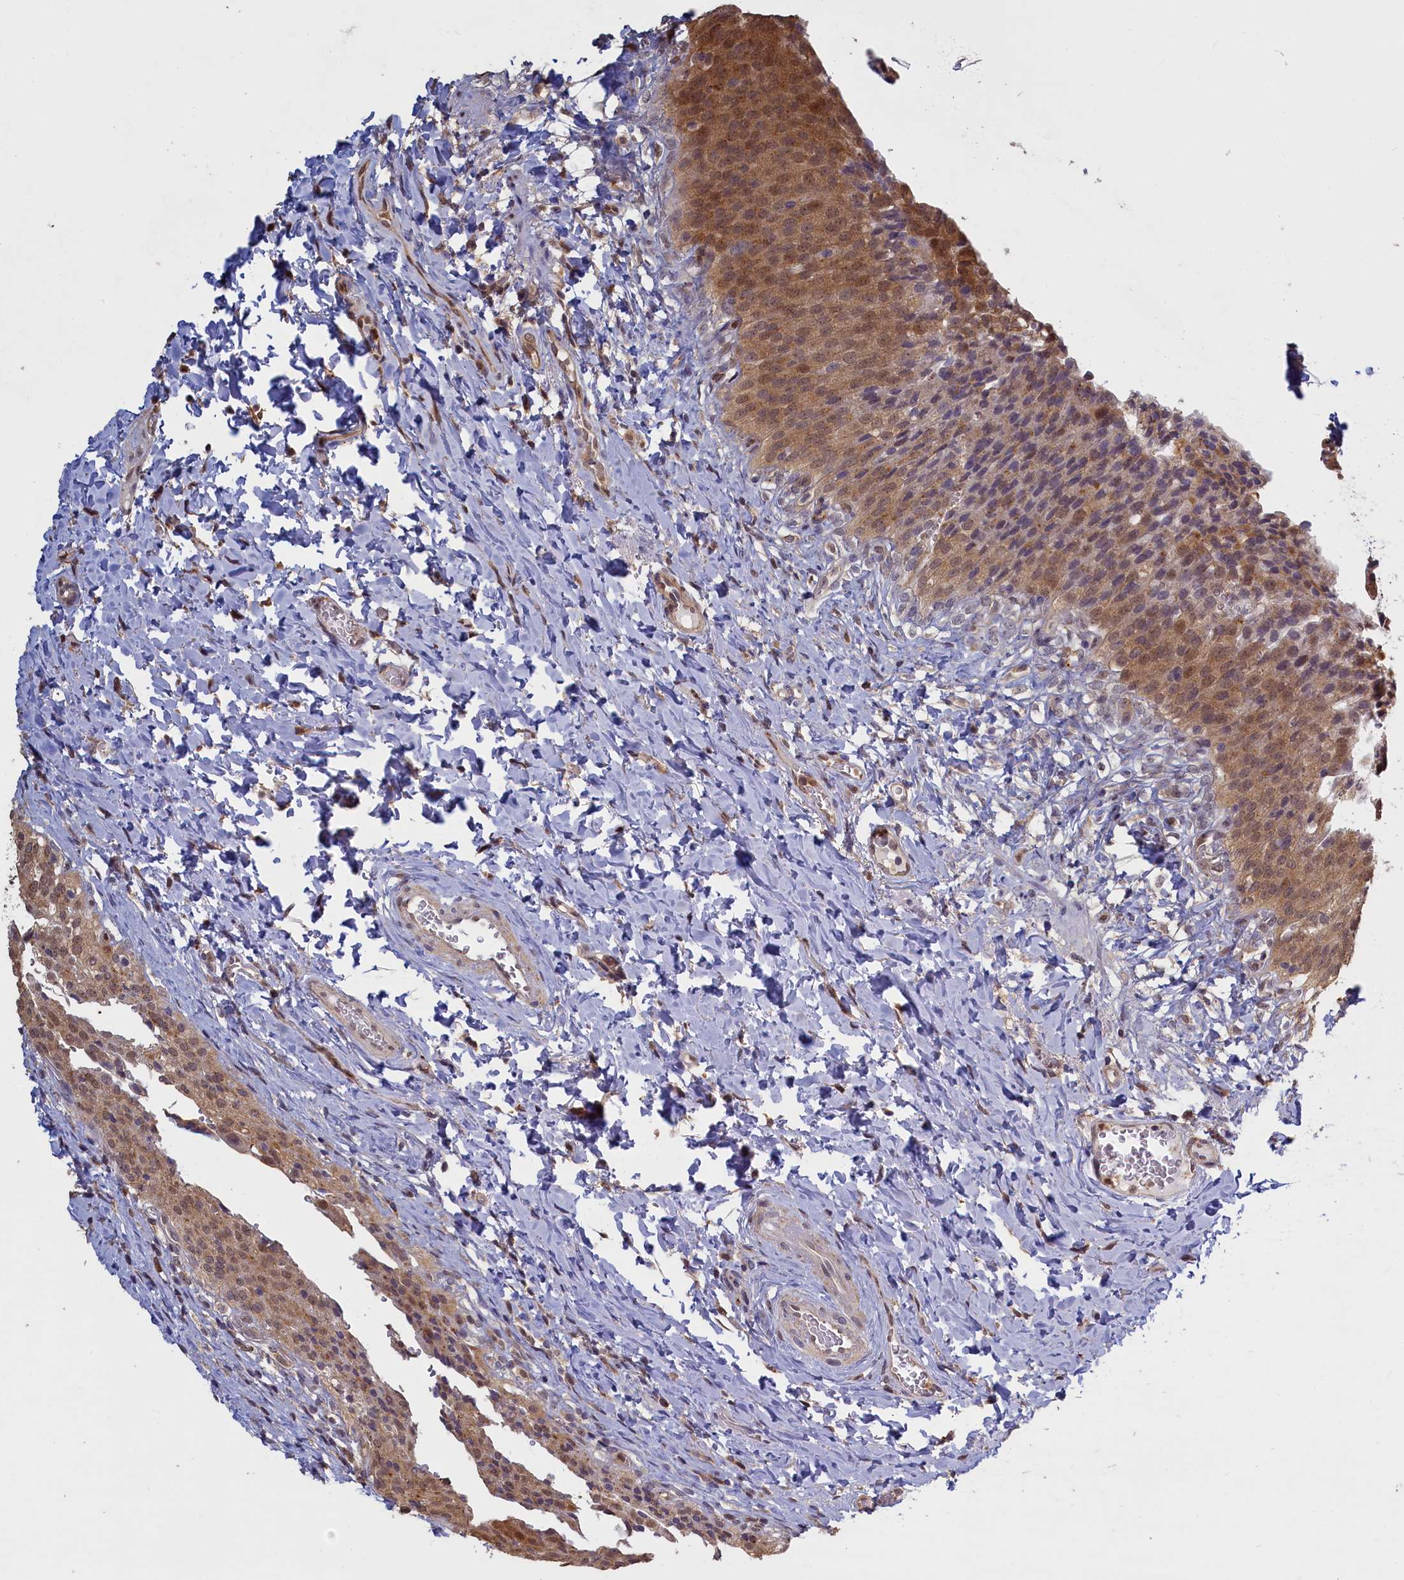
{"staining": {"intensity": "strong", "quantity": ">75%", "location": "cytoplasmic/membranous,nuclear"}, "tissue": "urinary bladder", "cell_type": "Urothelial cells", "image_type": "normal", "snomed": [{"axis": "morphology", "description": "Normal tissue, NOS"}, {"axis": "morphology", "description": "Inflammation, NOS"}, {"axis": "topography", "description": "Urinary bladder"}], "caption": "Immunohistochemistry image of benign urinary bladder stained for a protein (brown), which reveals high levels of strong cytoplasmic/membranous,nuclear staining in approximately >75% of urothelial cells.", "gene": "UCHL3", "patient": {"sex": "male", "age": 64}}